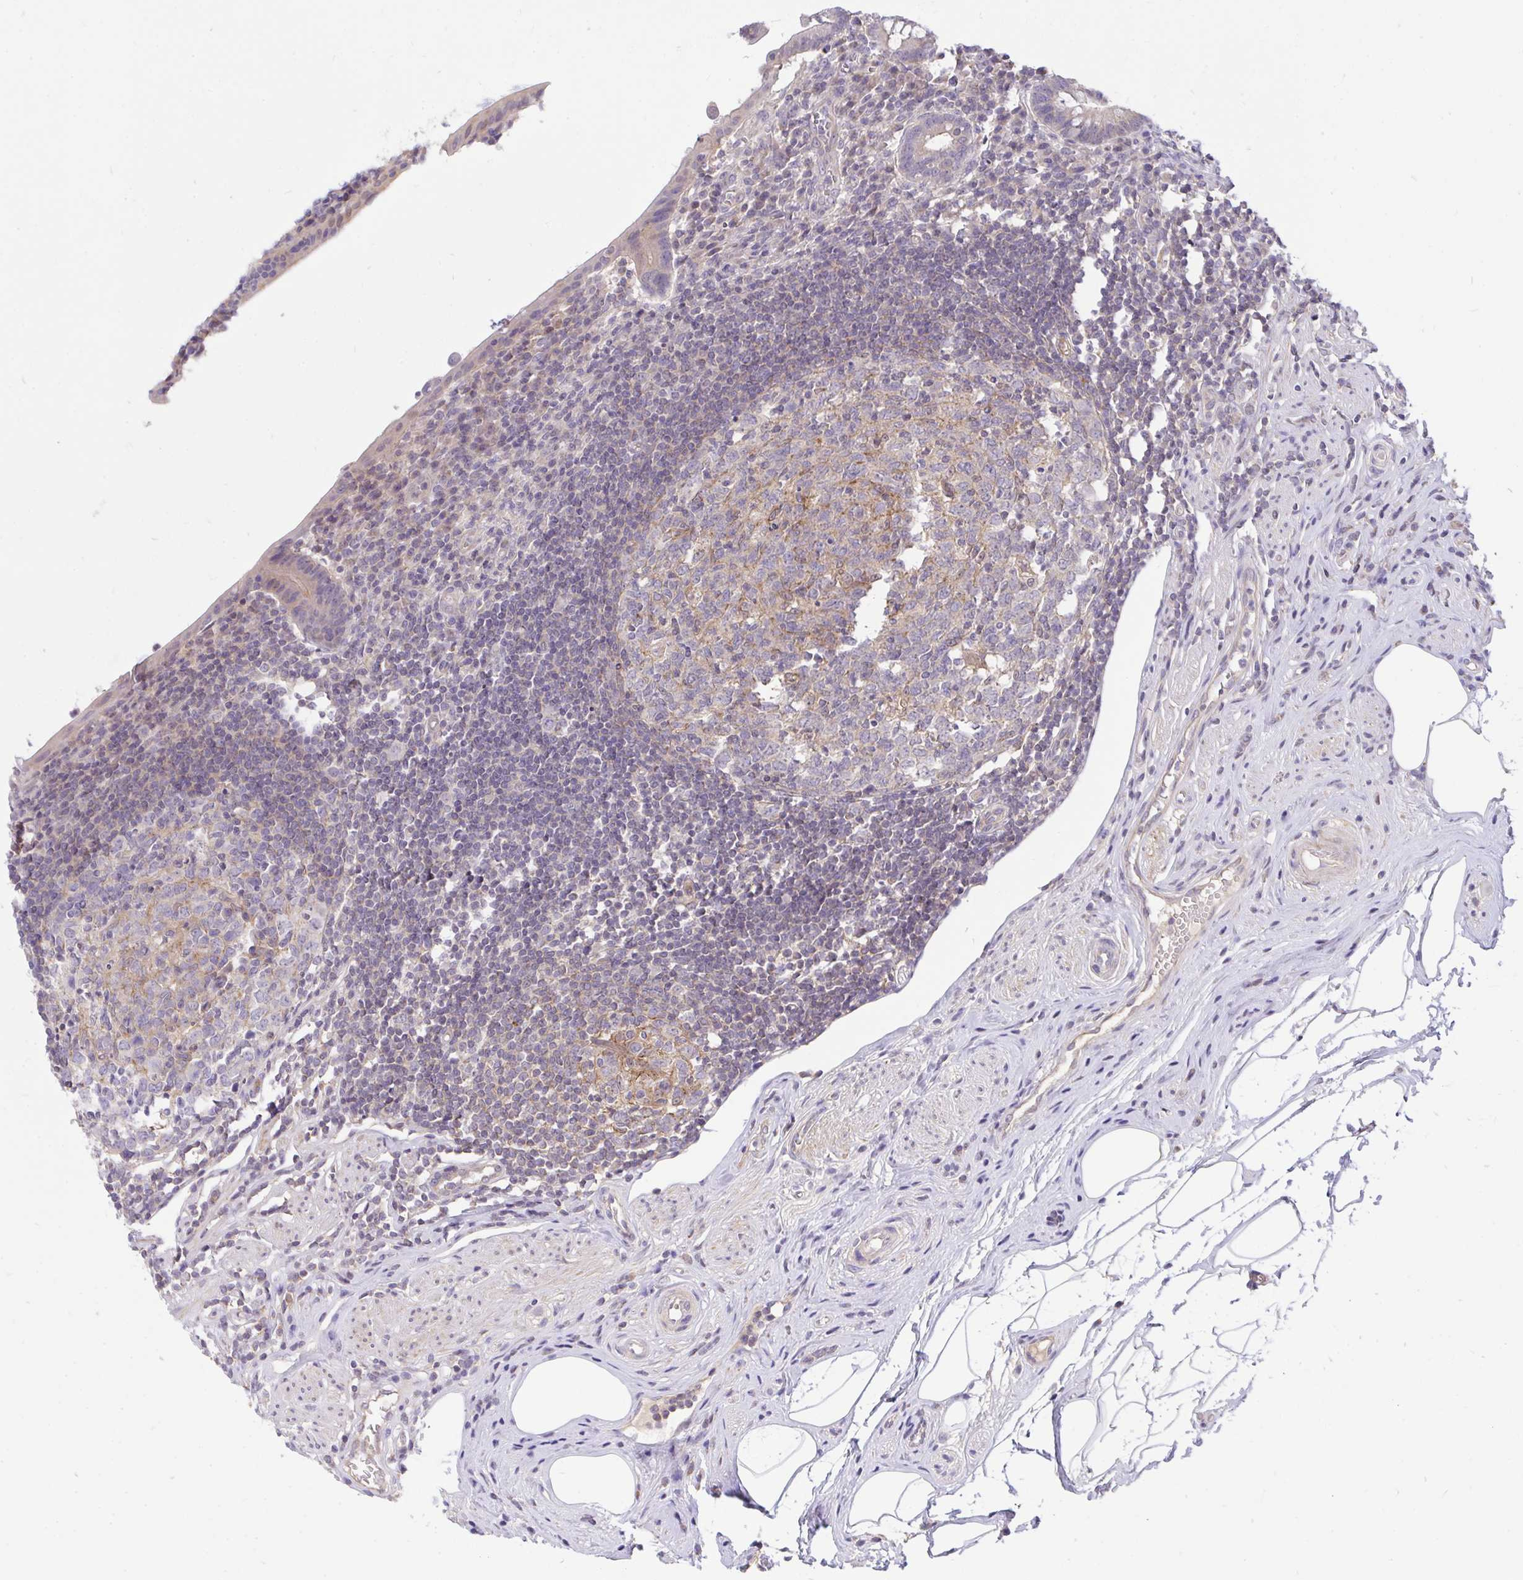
{"staining": {"intensity": "moderate", "quantity": ">75%", "location": "cytoplasmic/membranous"}, "tissue": "appendix", "cell_type": "Glandular cells", "image_type": "normal", "snomed": [{"axis": "morphology", "description": "Normal tissue, NOS"}, {"axis": "topography", "description": "Appendix"}], "caption": "Glandular cells show moderate cytoplasmic/membranous staining in about >75% of cells in benign appendix. Nuclei are stained in blue.", "gene": "C19orf54", "patient": {"sex": "female", "age": 56}}